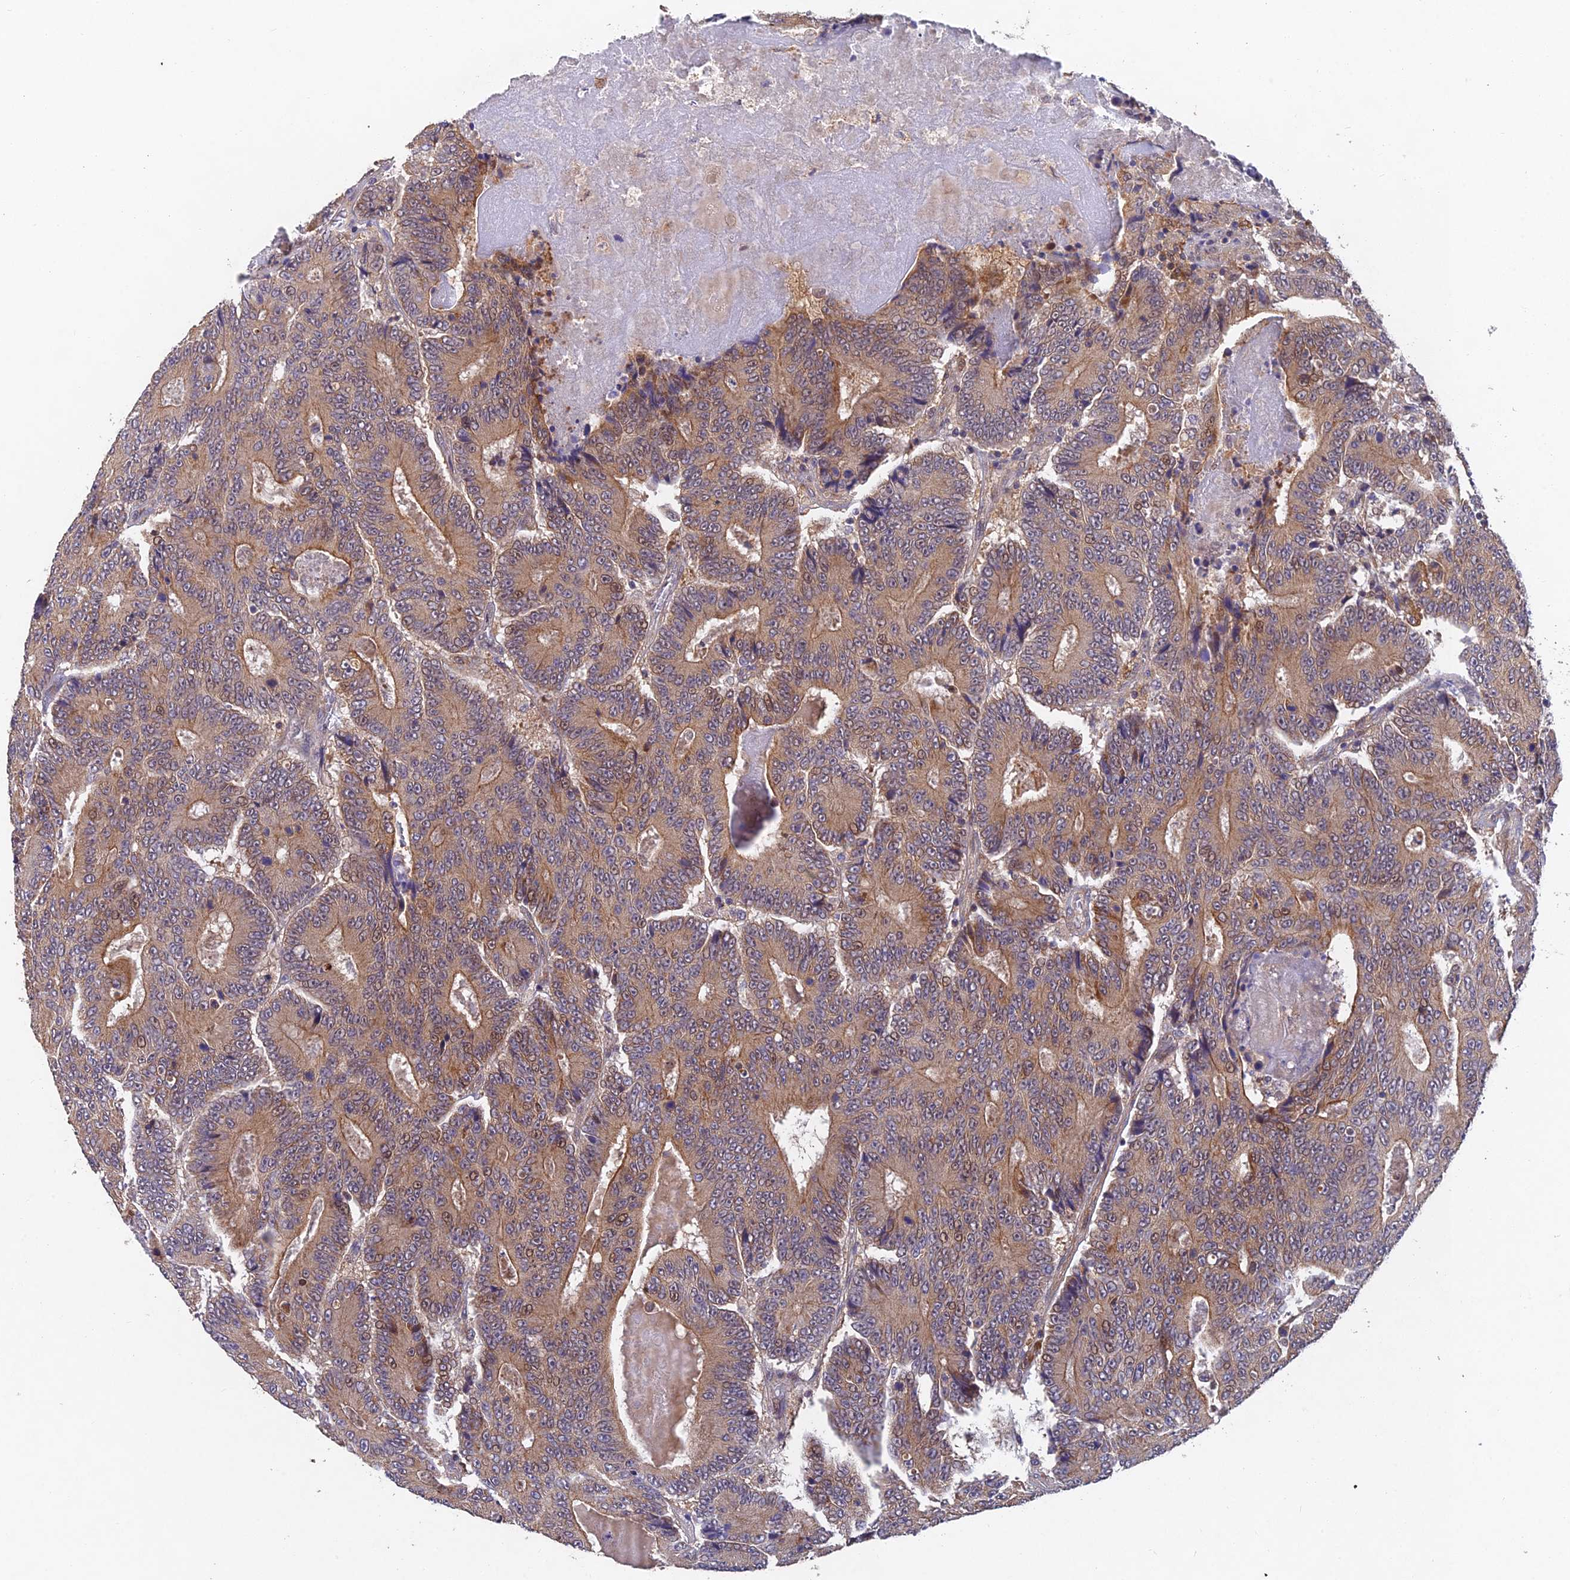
{"staining": {"intensity": "moderate", "quantity": ">75%", "location": "cytoplasmic/membranous"}, "tissue": "colorectal cancer", "cell_type": "Tumor cells", "image_type": "cancer", "snomed": [{"axis": "morphology", "description": "Adenocarcinoma, NOS"}, {"axis": "topography", "description": "Colon"}], "caption": "The immunohistochemical stain labels moderate cytoplasmic/membranous staining in tumor cells of colorectal adenocarcinoma tissue.", "gene": "NSMCE1", "patient": {"sex": "male", "age": 83}}